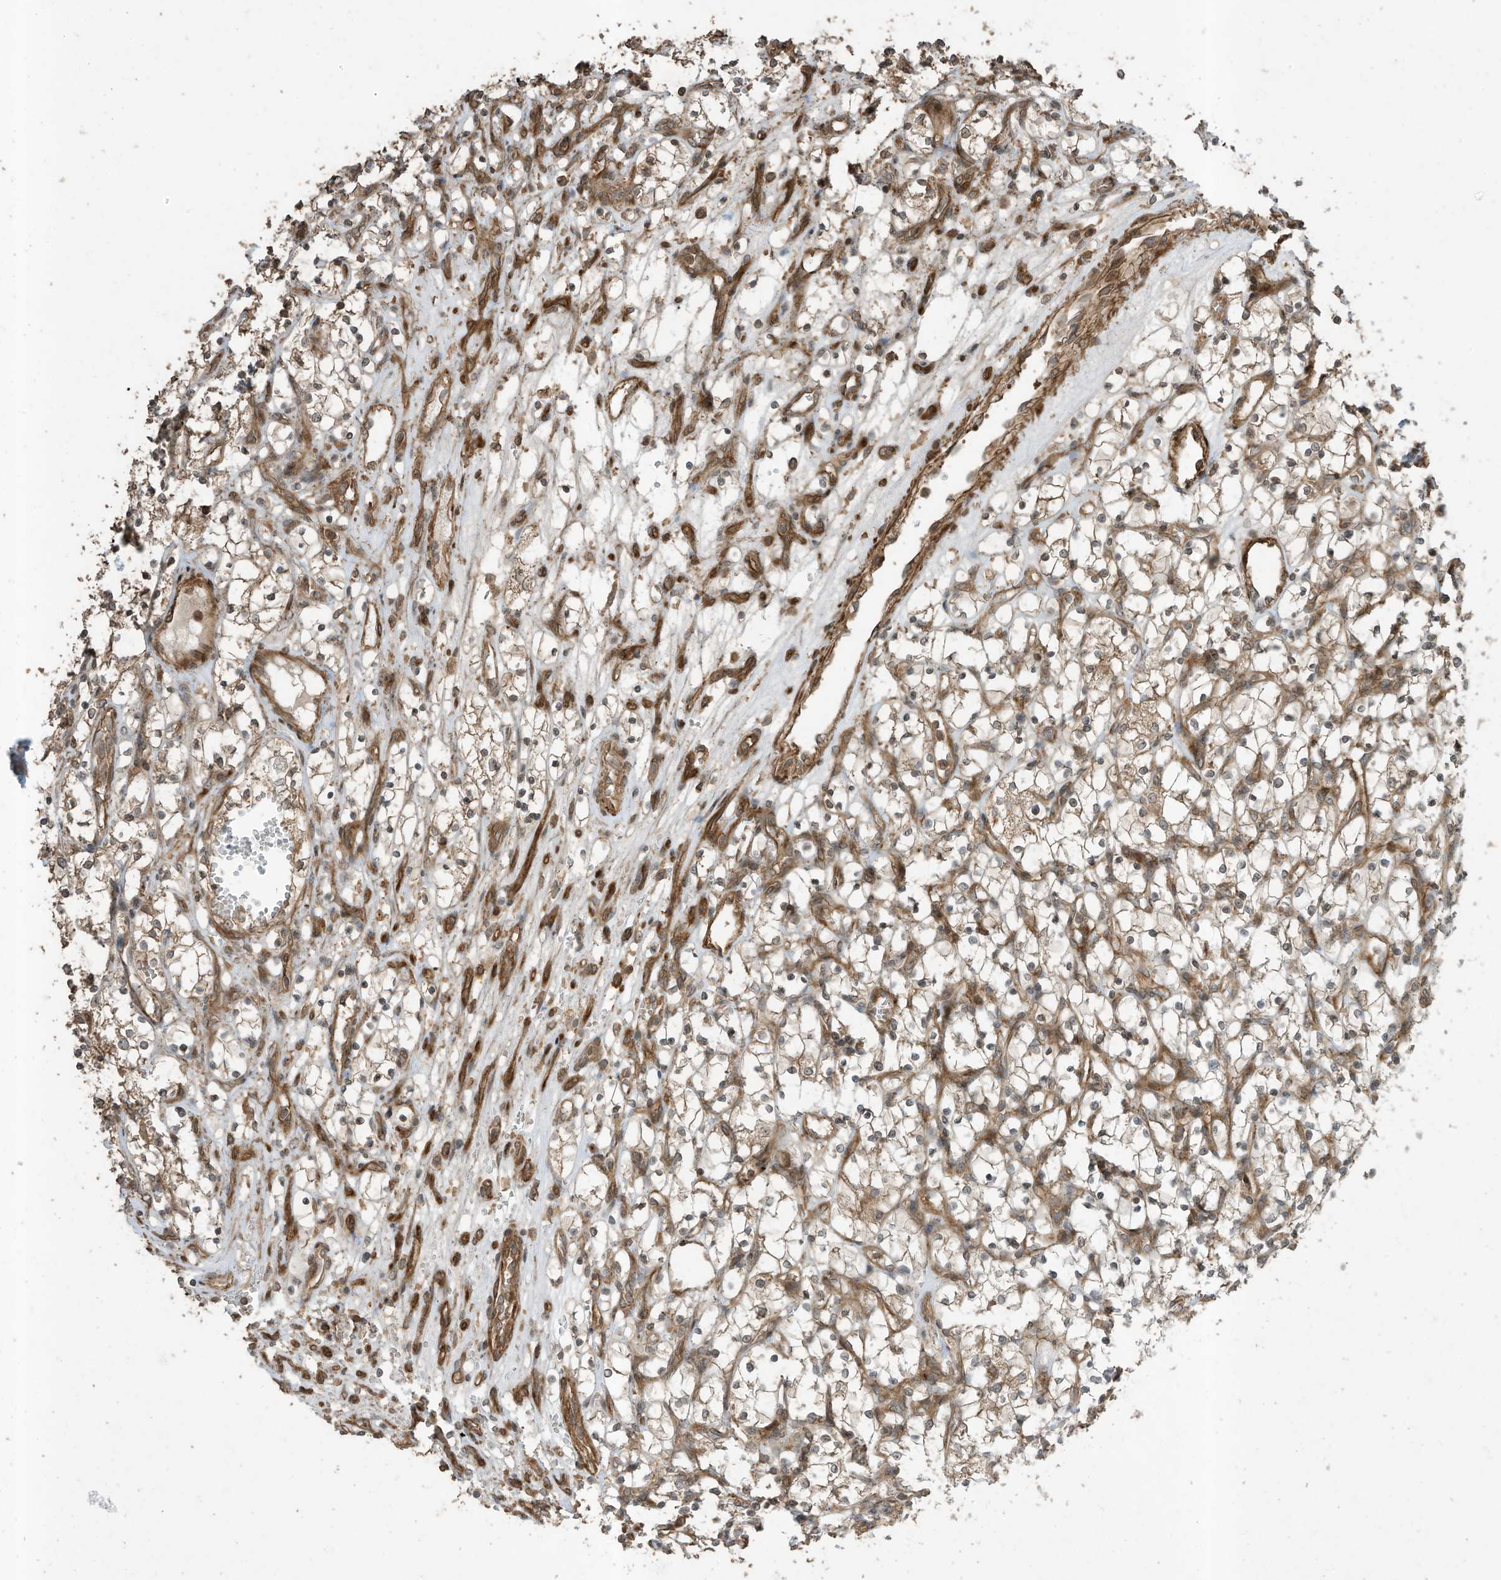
{"staining": {"intensity": "moderate", "quantity": ">75%", "location": "cytoplasmic/membranous"}, "tissue": "renal cancer", "cell_type": "Tumor cells", "image_type": "cancer", "snomed": [{"axis": "morphology", "description": "Adenocarcinoma, NOS"}, {"axis": "topography", "description": "Kidney"}], "caption": "This histopathology image demonstrates immunohistochemistry (IHC) staining of renal cancer, with medium moderate cytoplasmic/membranous positivity in about >75% of tumor cells.", "gene": "ZNF653", "patient": {"sex": "female", "age": 69}}